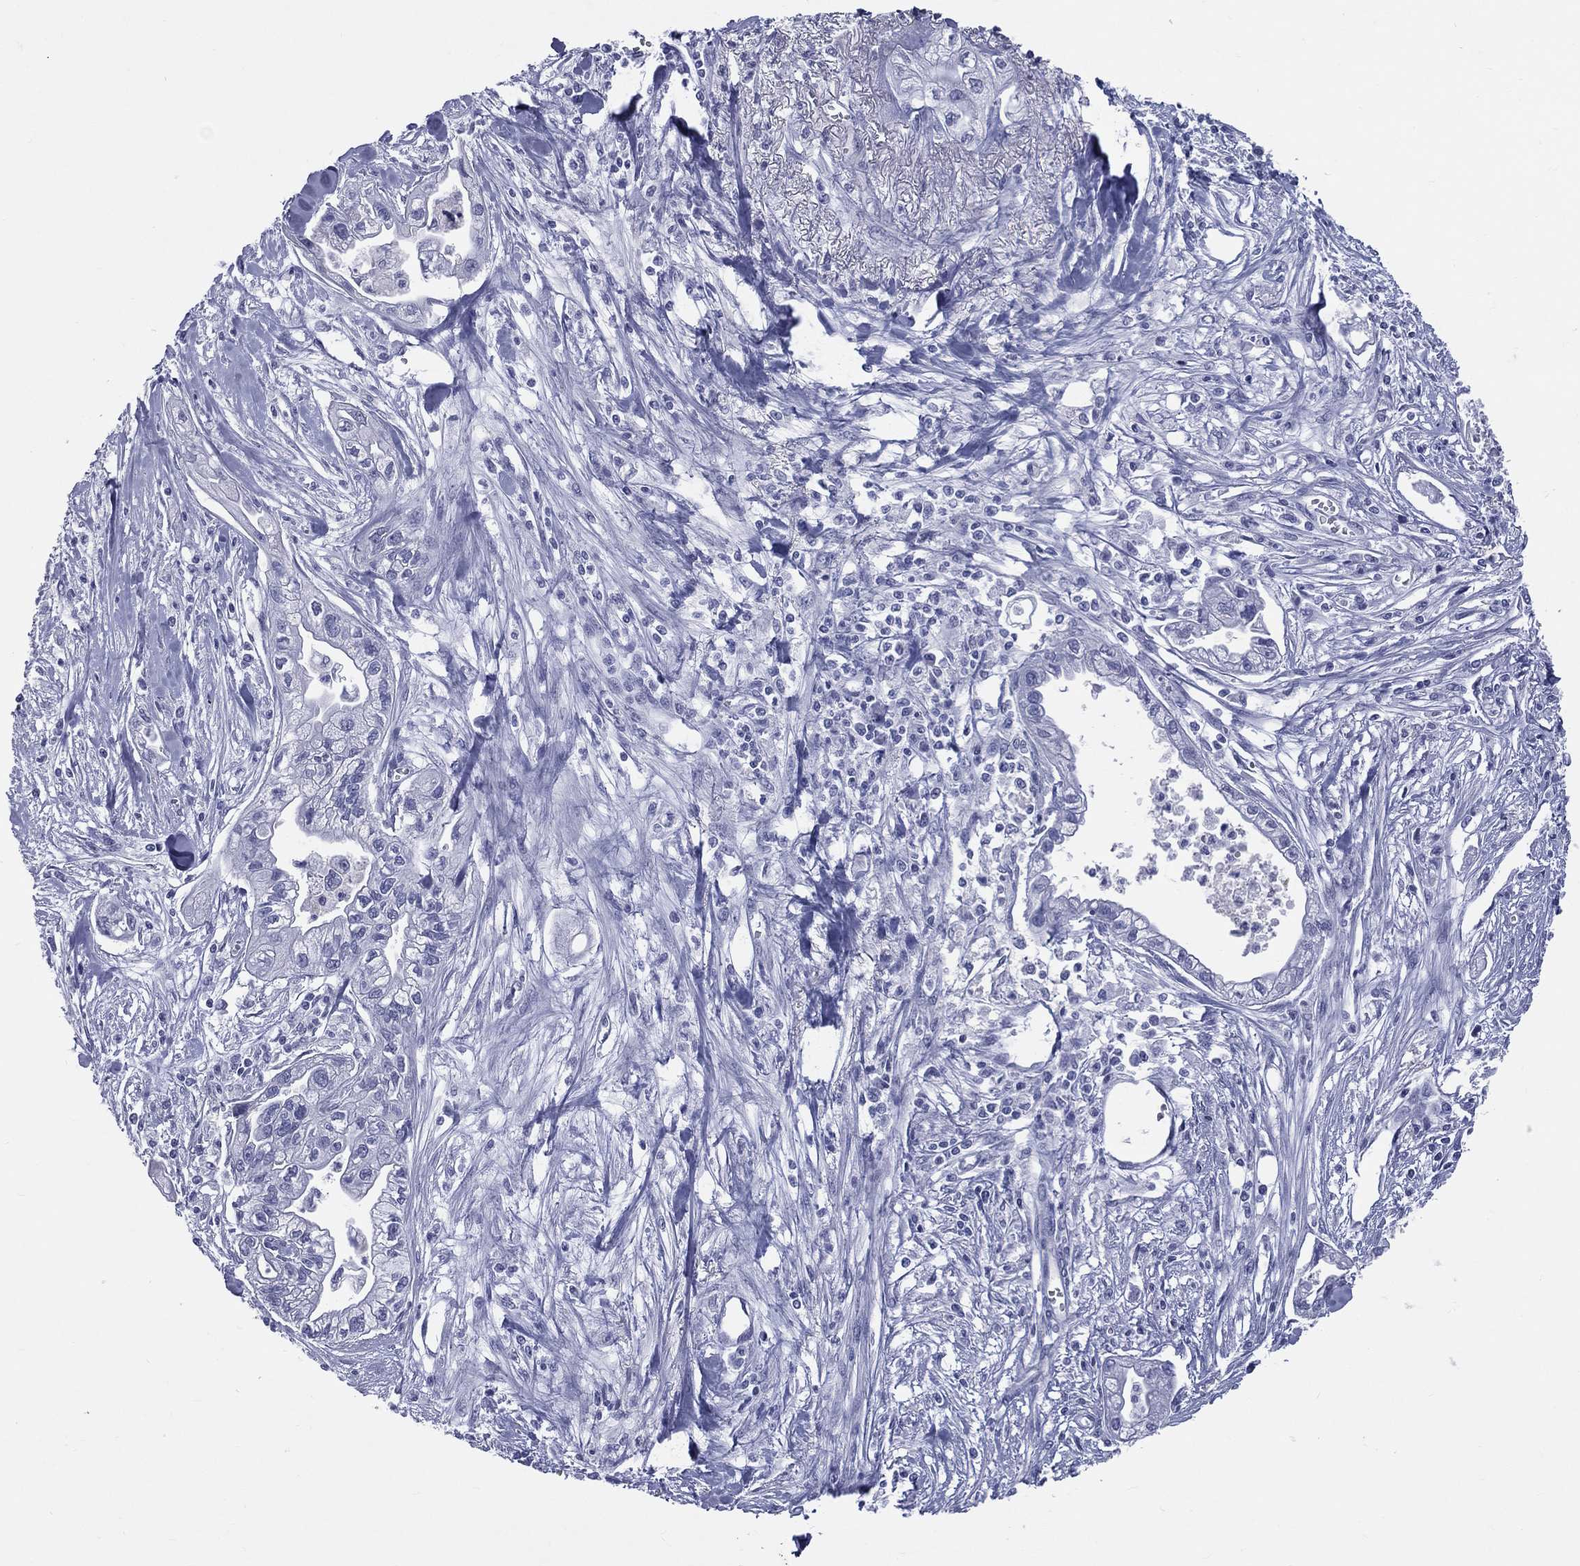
{"staining": {"intensity": "negative", "quantity": "none", "location": "none"}, "tissue": "pancreatic cancer", "cell_type": "Tumor cells", "image_type": "cancer", "snomed": [{"axis": "morphology", "description": "Adenocarcinoma, NOS"}, {"axis": "topography", "description": "Pancreas"}], "caption": "There is no significant expression in tumor cells of adenocarcinoma (pancreatic).", "gene": "MLLT10", "patient": {"sex": "male", "age": 70}}